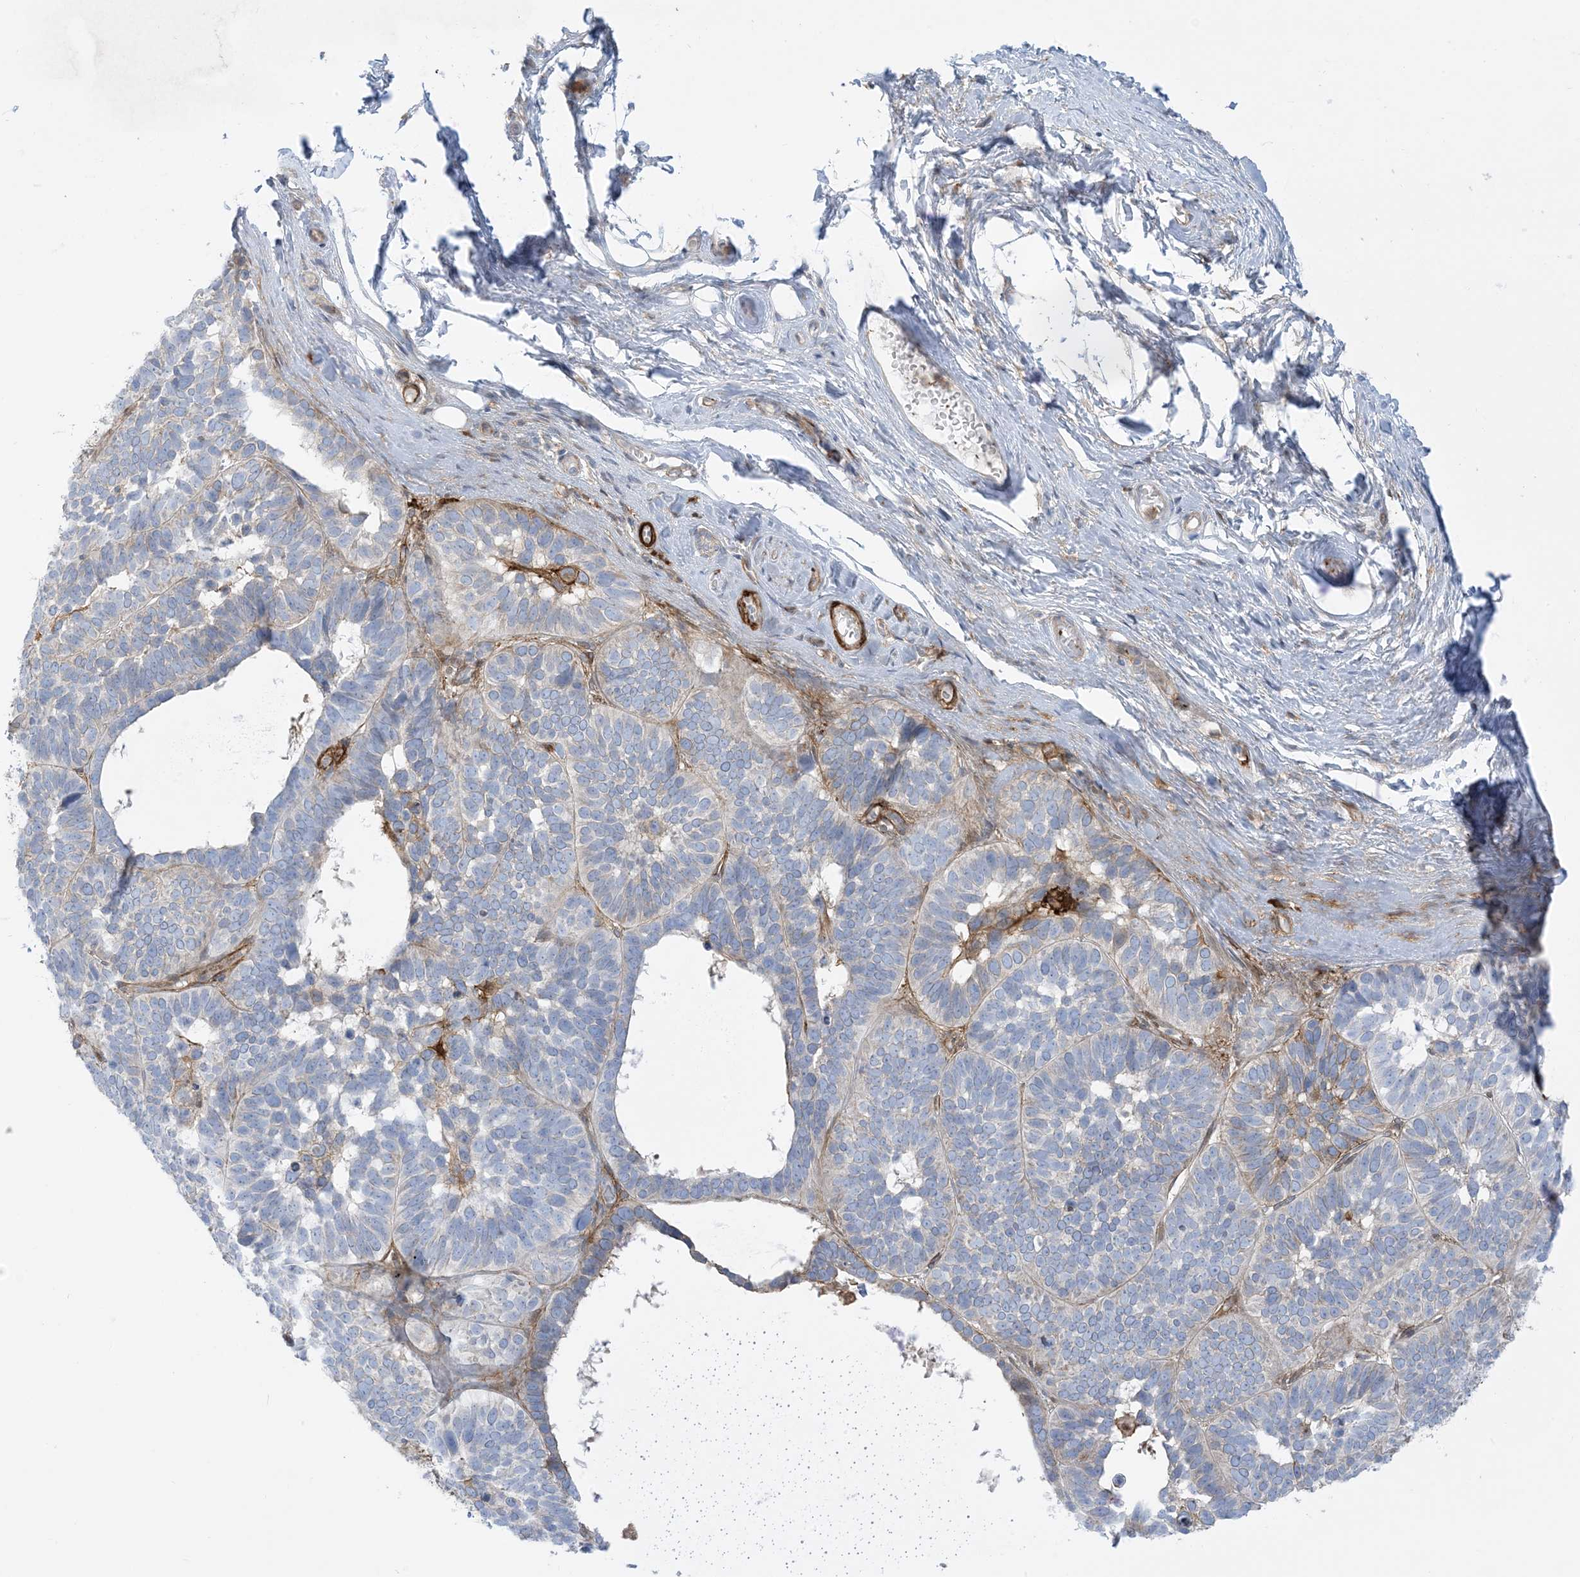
{"staining": {"intensity": "moderate", "quantity": "<25%", "location": "cytoplasmic/membranous"}, "tissue": "skin cancer", "cell_type": "Tumor cells", "image_type": "cancer", "snomed": [{"axis": "morphology", "description": "Basal cell carcinoma"}, {"axis": "topography", "description": "Skin"}], "caption": "This photomicrograph demonstrates immunohistochemistry staining of basal cell carcinoma (skin), with low moderate cytoplasmic/membranous expression in about <25% of tumor cells.", "gene": "ICMT", "patient": {"sex": "male", "age": 62}}